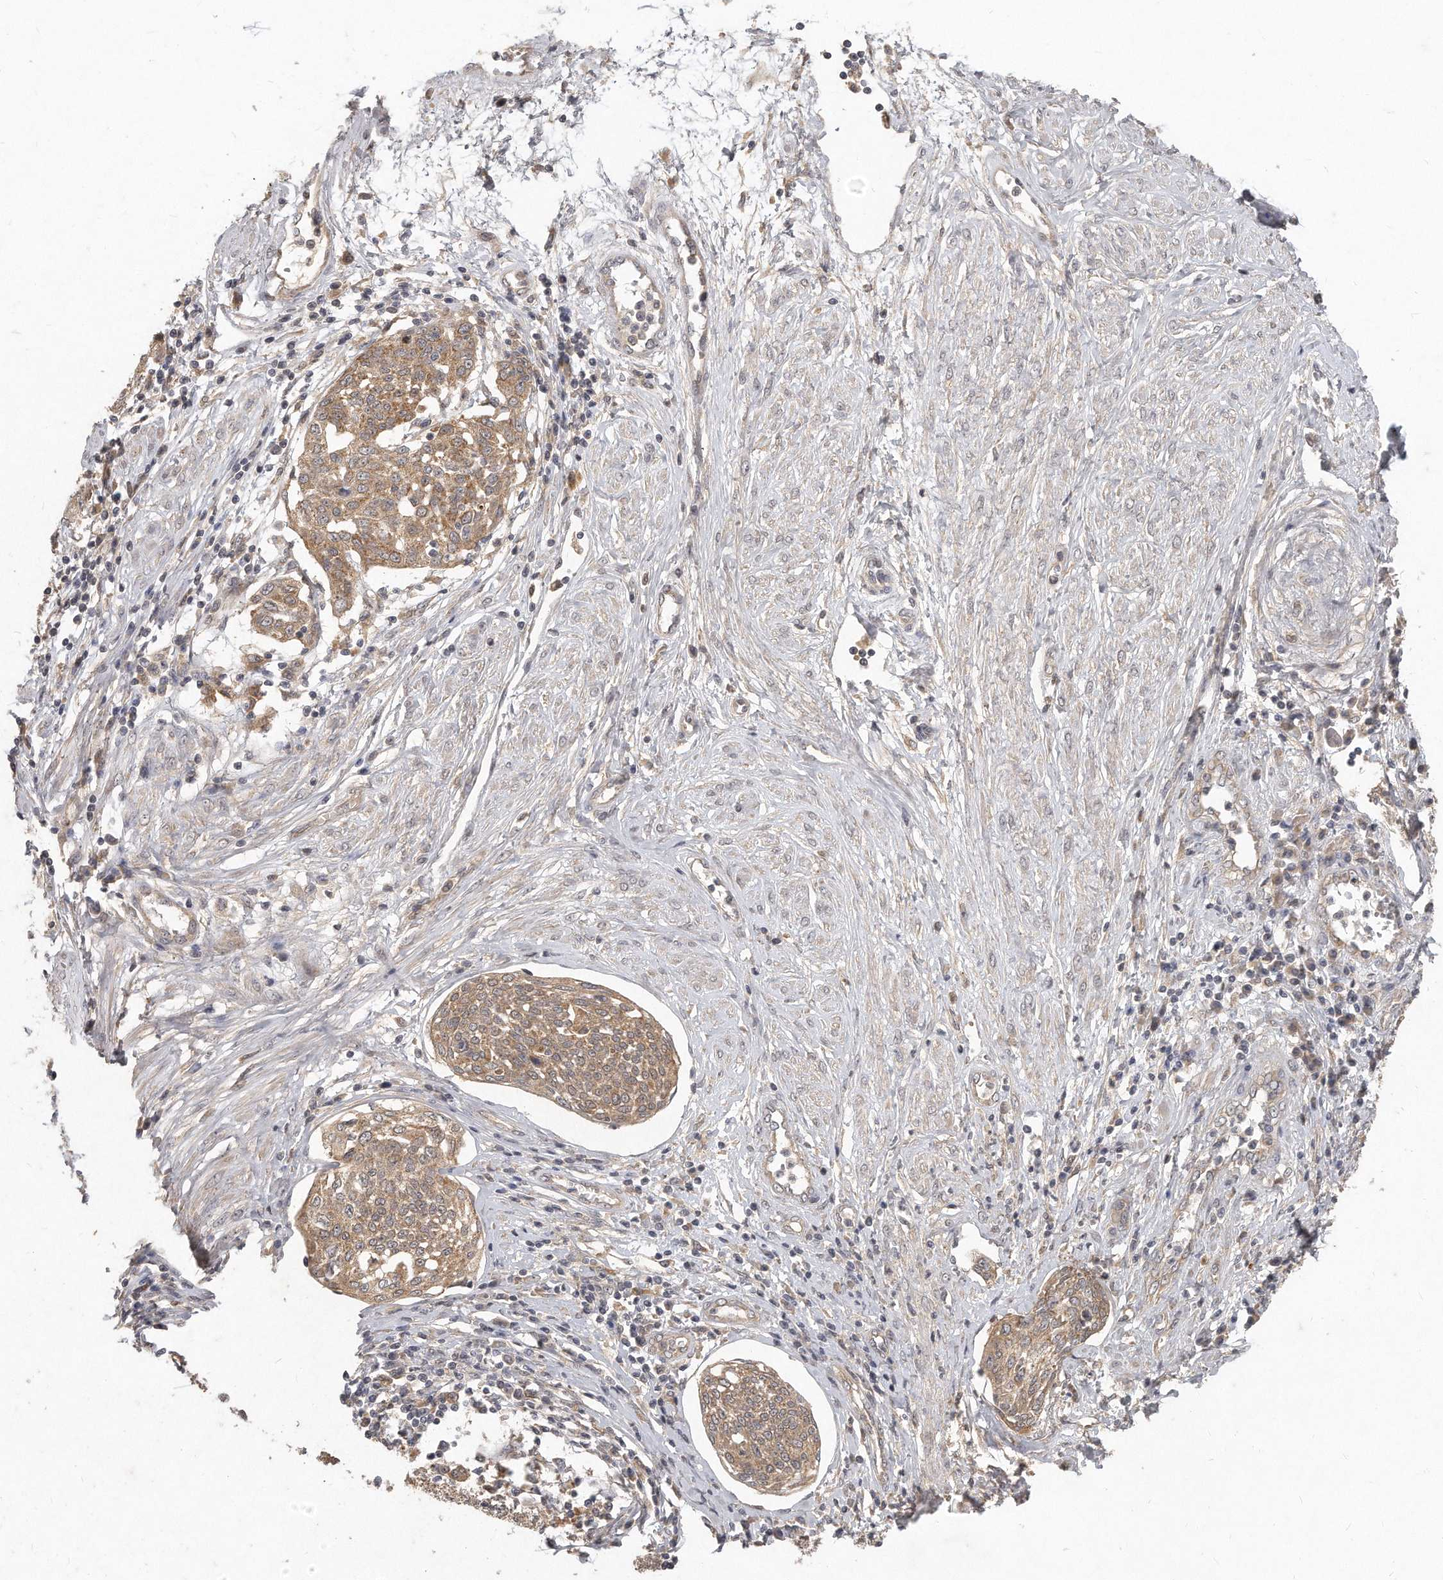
{"staining": {"intensity": "moderate", "quantity": ">75%", "location": "cytoplasmic/membranous"}, "tissue": "cervical cancer", "cell_type": "Tumor cells", "image_type": "cancer", "snomed": [{"axis": "morphology", "description": "Squamous cell carcinoma, NOS"}, {"axis": "topography", "description": "Cervix"}], "caption": "A photomicrograph of human squamous cell carcinoma (cervical) stained for a protein exhibits moderate cytoplasmic/membranous brown staining in tumor cells. (DAB (3,3'-diaminobenzidine) IHC, brown staining for protein, blue staining for nuclei).", "gene": "LGALS8", "patient": {"sex": "female", "age": 34}}